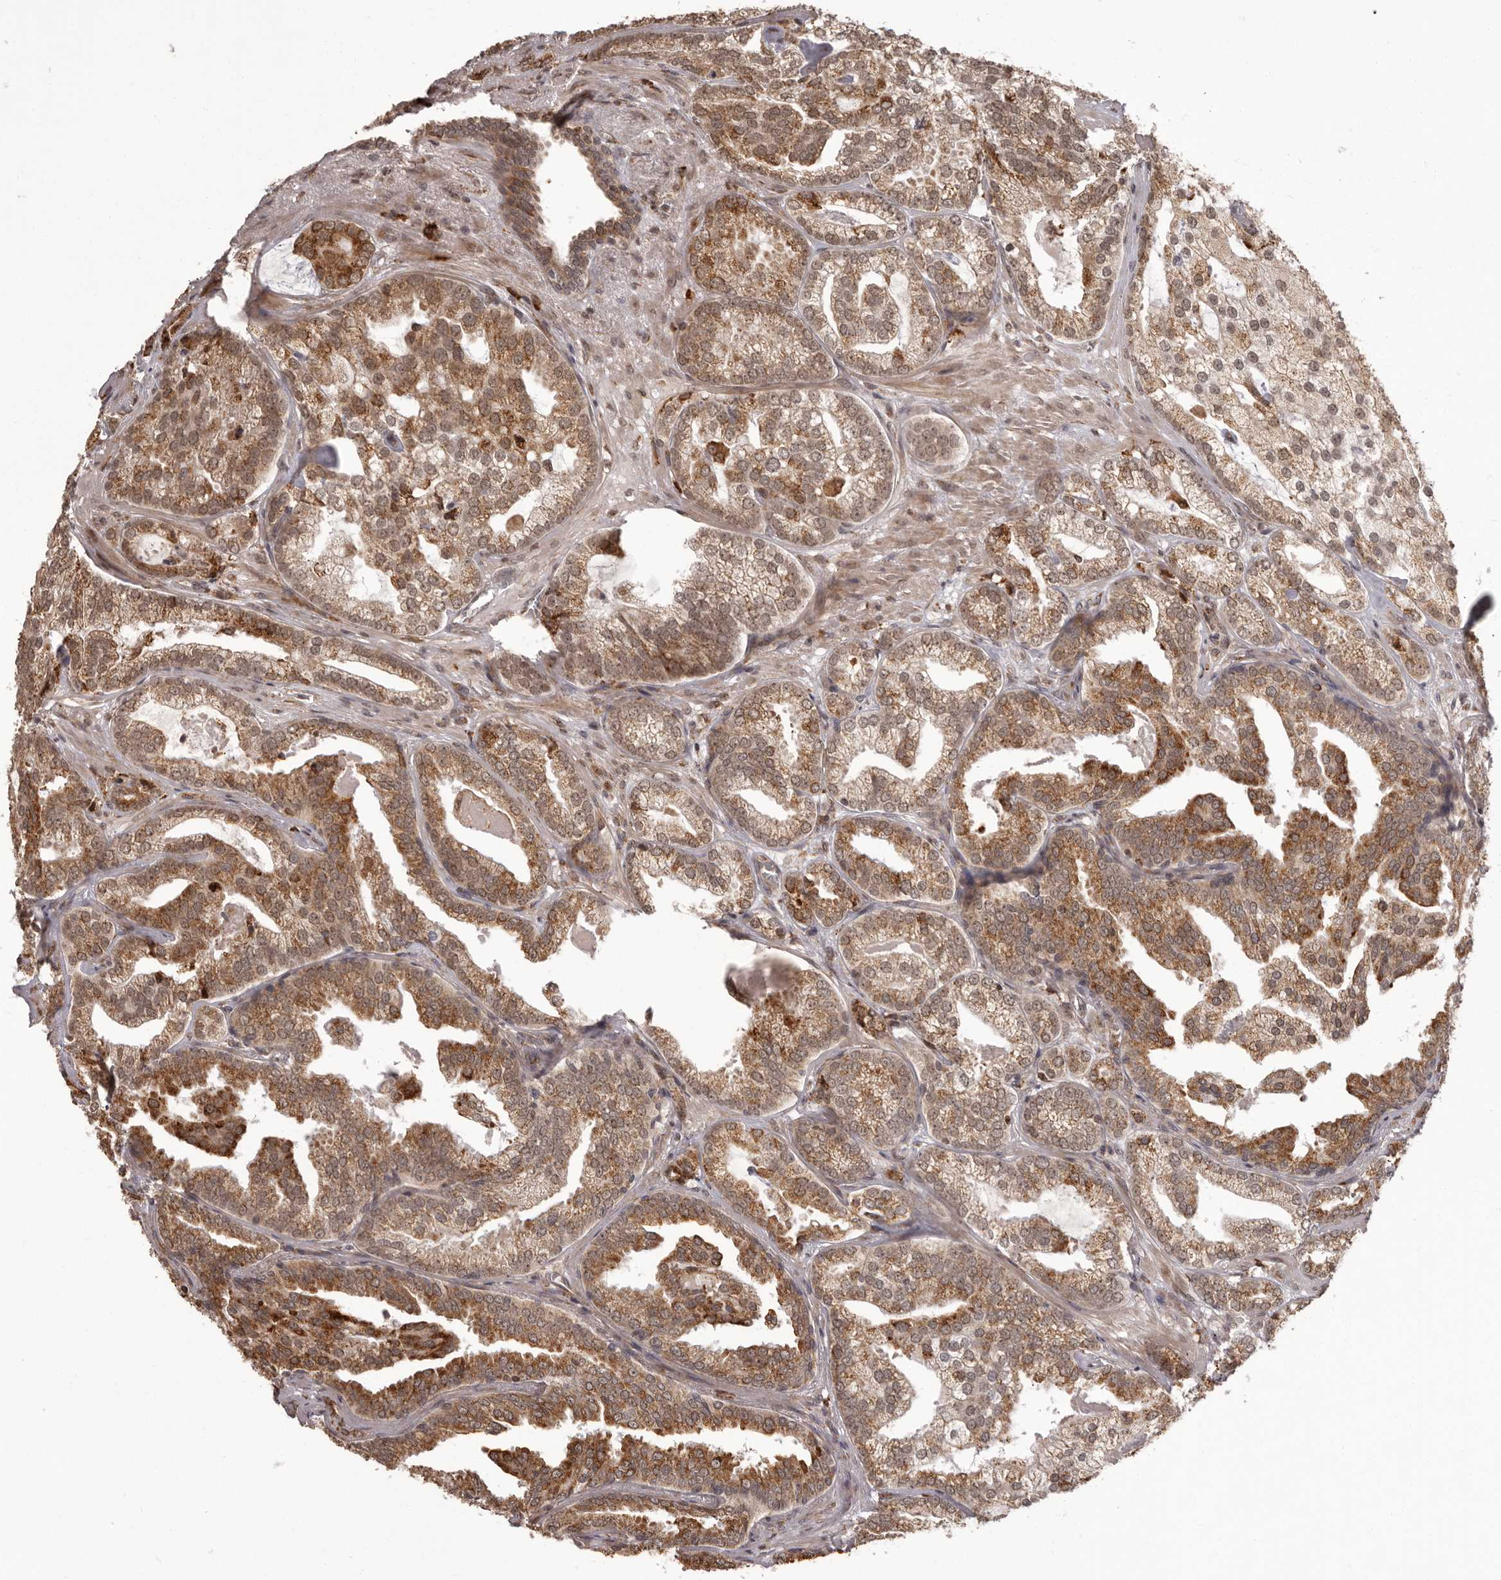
{"staining": {"intensity": "moderate", "quantity": ">75%", "location": "cytoplasmic/membranous,nuclear"}, "tissue": "prostate cancer", "cell_type": "Tumor cells", "image_type": "cancer", "snomed": [{"axis": "morphology", "description": "Normal morphology"}, {"axis": "morphology", "description": "Adenocarcinoma, Low grade"}, {"axis": "topography", "description": "Prostate"}], "caption": "A histopathology image showing moderate cytoplasmic/membranous and nuclear positivity in approximately >75% of tumor cells in prostate low-grade adenocarcinoma, as visualized by brown immunohistochemical staining.", "gene": "IL32", "patient": {"sex": "male", "age": 72}}